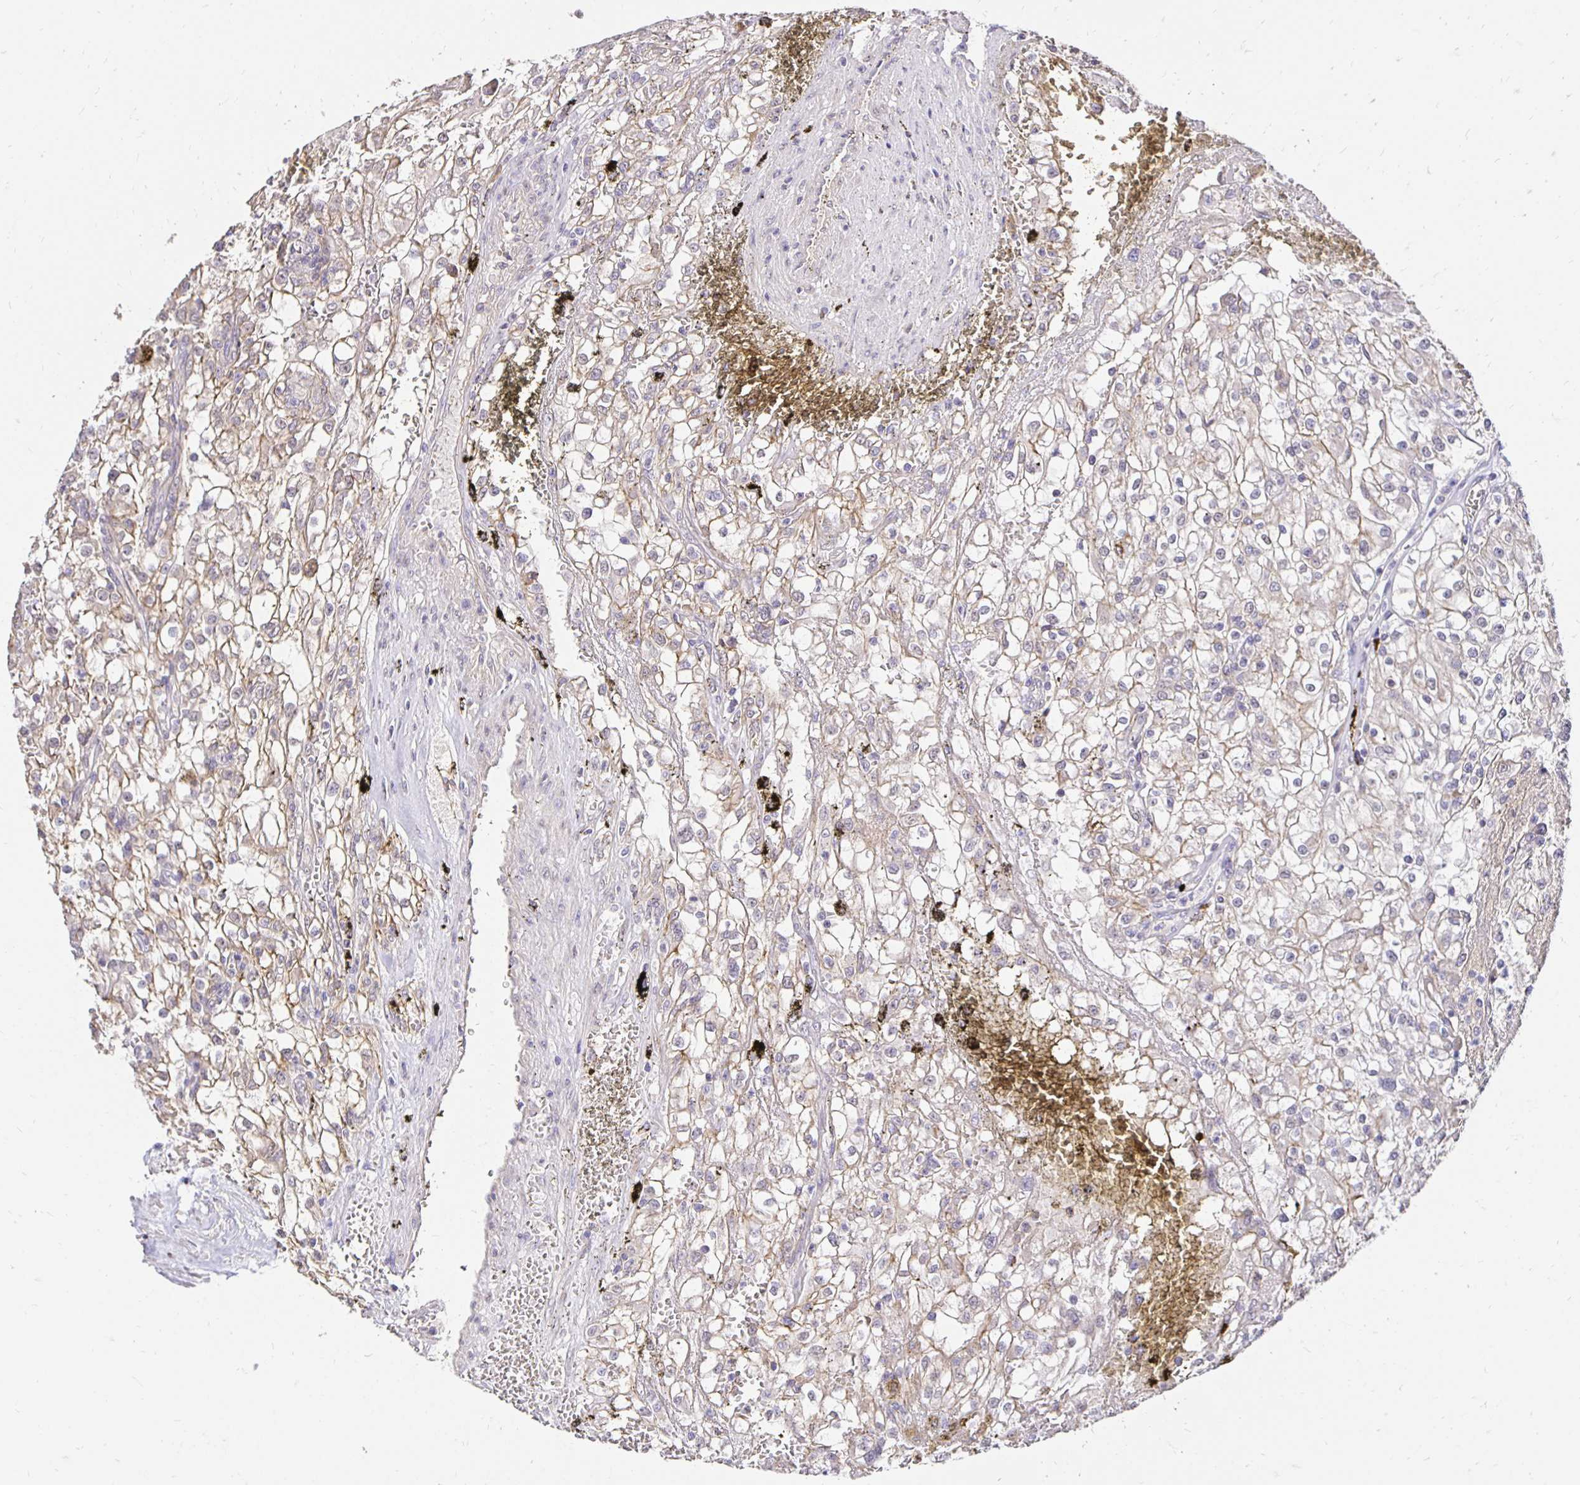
{"staining": {"intensity": "weak", "quantity": "25%-75%", "location": "cytoplasmic/membranous"}, "tissue": "renal cancer", "cell_type": "Tumor cells", "image_type": "cancer", "snomed": [{"axis": "morphology", "description": "Adenocarcinoma, NOS"}, {"axis": "topography", "description": "Kidney"}], "caption": "Tumor cells display low levels of weak cytoplasmic/membranous positivity in about 25%-75% of cells in human renal cancer.", "gene": "PNPLA3", "patient": {"sex": "female", "age": 74}}